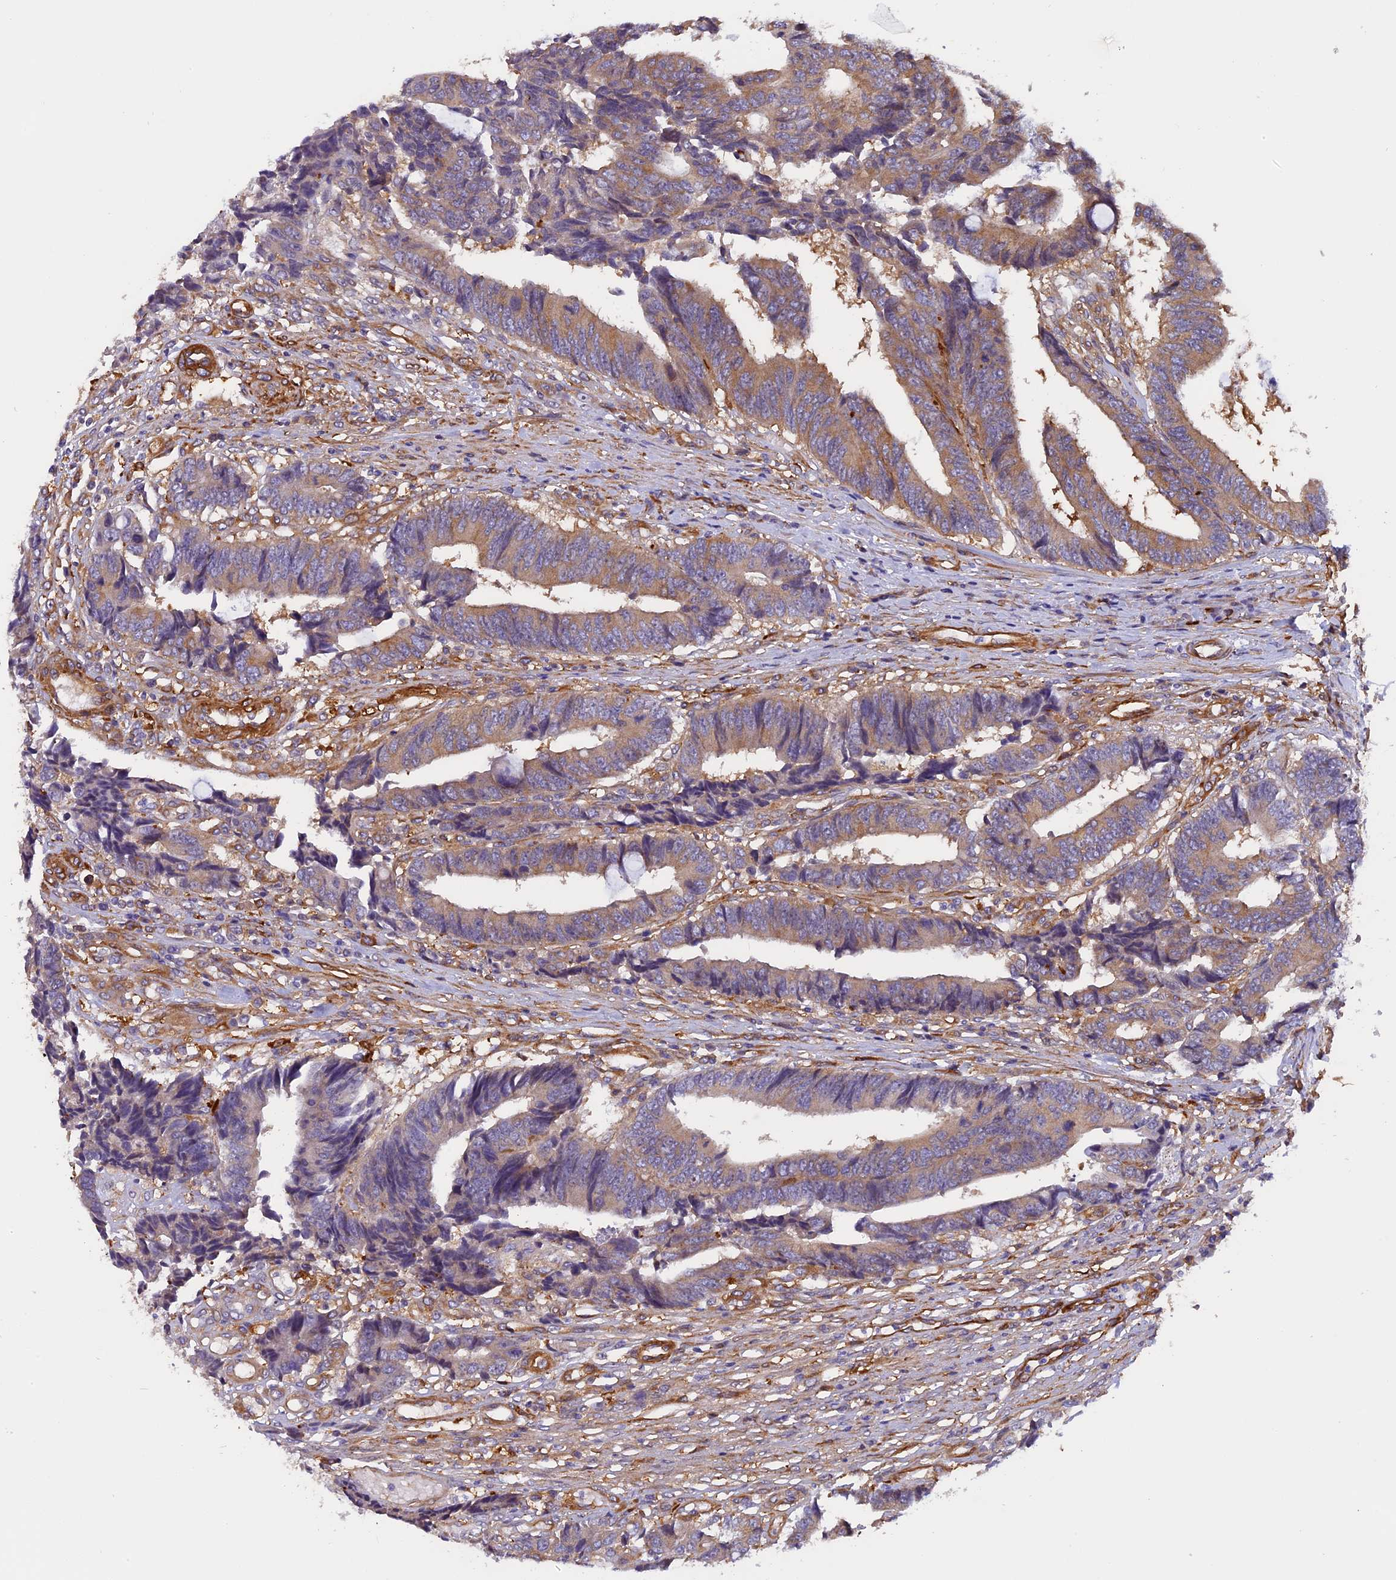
{"staining": {"intensity": "moderate", "quantity": ">75%", "location": "cytoplasmic/membranous"}, "tissue": "colorectal cancer", "cell_type": "Tumor cells", "image_type": "cancer", "snomed": [{"axis": "morphology", "description": "Adenocarcinoma, NOS"}, {"axis": "topography", "description": "Rectum"}], "caption": "Immunohistochemical staining of adenocarcinoma (colorectal) exhibits moderate cytoplasmic/membranous protein staining in about >75% of tumor cells.", "gene": "EHBP1L1", "patient": {"sex": "male", "age": 84}}